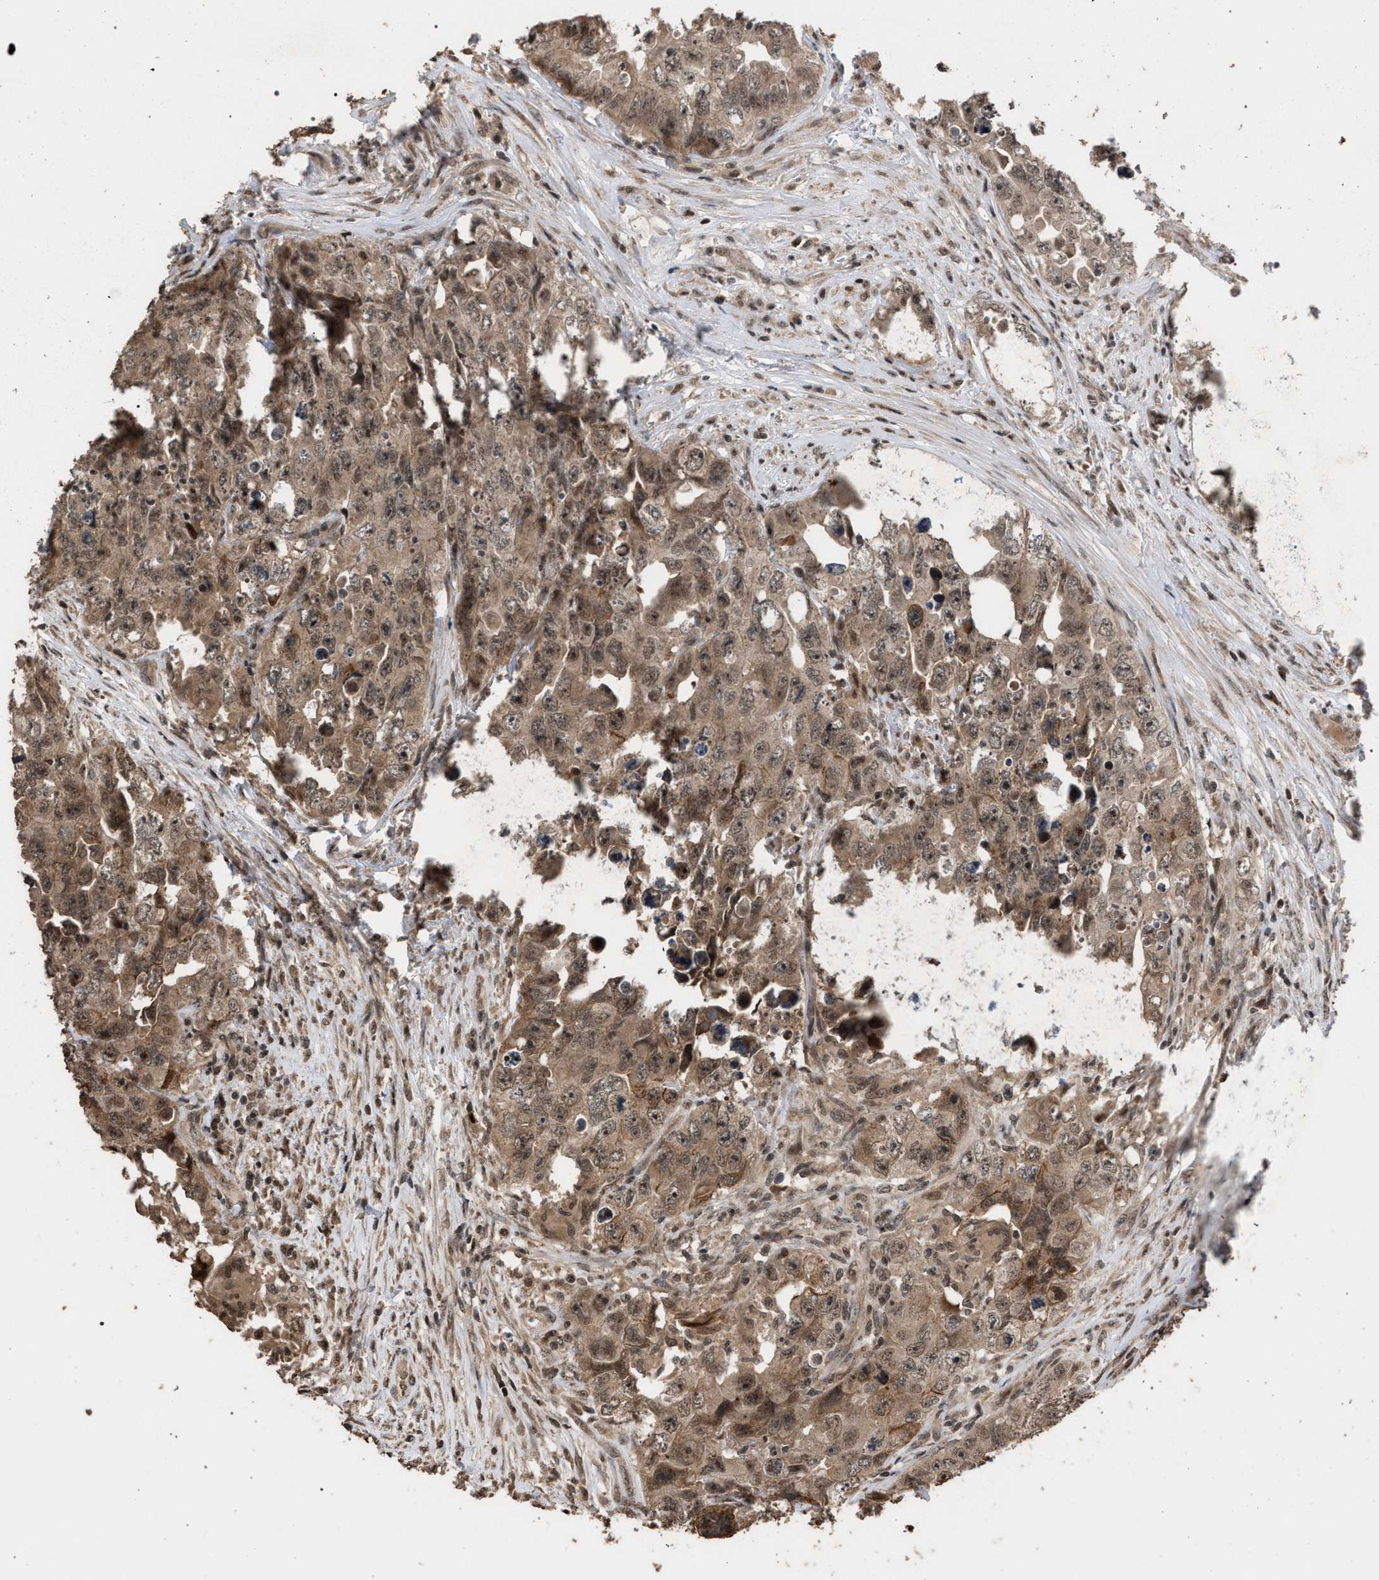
{"staining": {"intensity": "weak", "quantity": ">75%", "location": "cytoplasmic/membranous"}, "tissue": "testis cancer", "cell_type": "Tumor cells", "image_type": "cancer", "snomed": [{"axis": "morphology", "description": "Seminoma, NOS"}, {"axis": "morphology", "description": "Carcinoma, Embryonal, NOS"}, {"axis": "topography", "description": "Testis"}], "caption": "Testis cancer stained with IHC exhibits weak cytoplasmic/membranous expression in about >75% of tumor cells. (IHC, brightfield microscopy, high magnification).", "gene": "NAA35", "patient": {"sex": "male", "age": 43}}